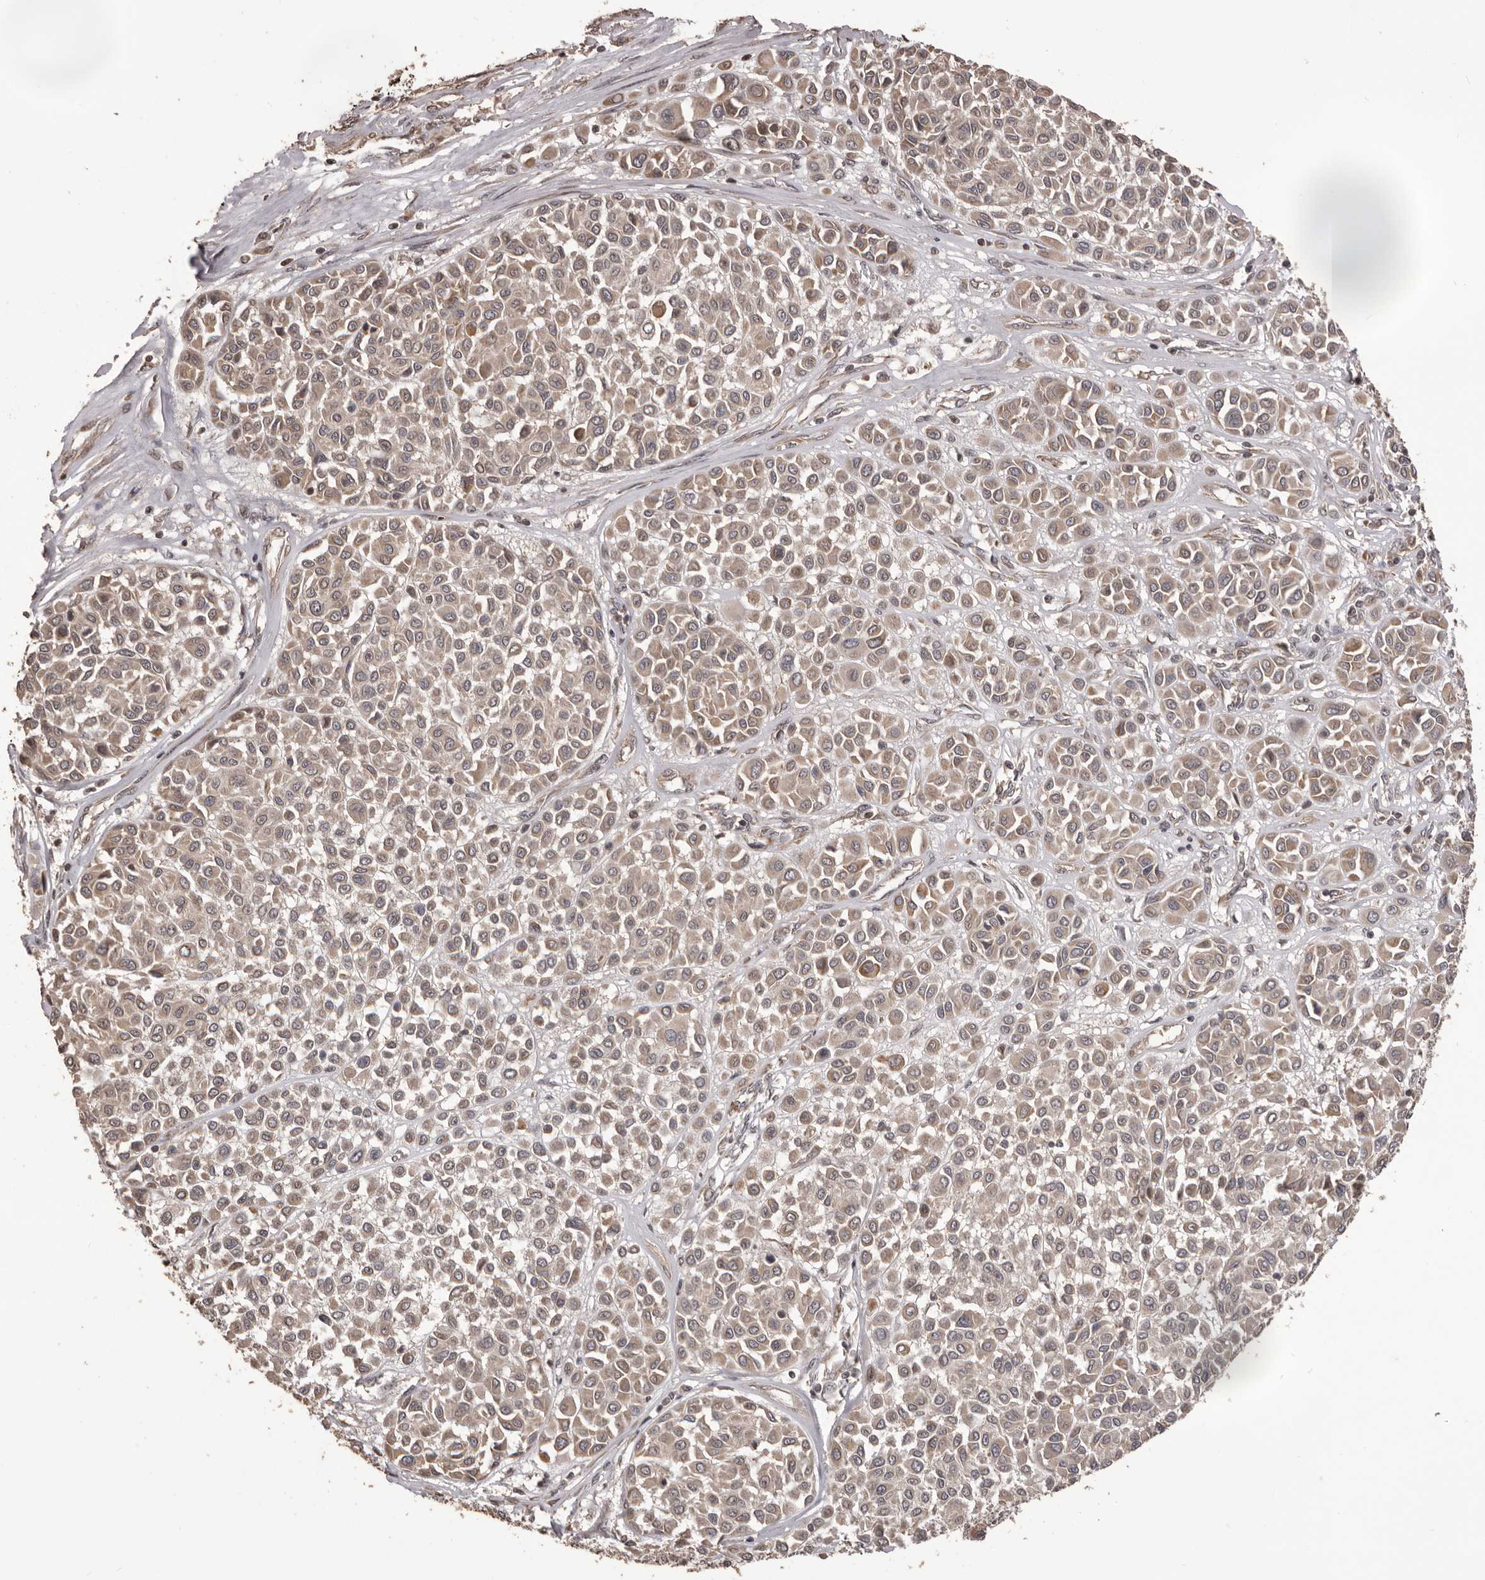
{"staining": {"intensity": "weak", "quantity": ">75%", "location": "cytoplasmic/membranous"}, "tissue": "melanoma", "cell_type": "Tumor cells", "image_type": "cancer", "snomed": [{"axis": "morphology", "description": "Malignant melanoma, Metastatic site"}, {"axis": "topography", "description": "Soft tissue"}], "caption": "This image reveals melanoma stained with IHC to label a protein in brown. The cytoplasmic/membranous of tumor cells show weak positivity for the protein. Nuclei are counter-stained blue.", "gene": "QRSL1", "patient": {"sex": "male", "age": 41}}